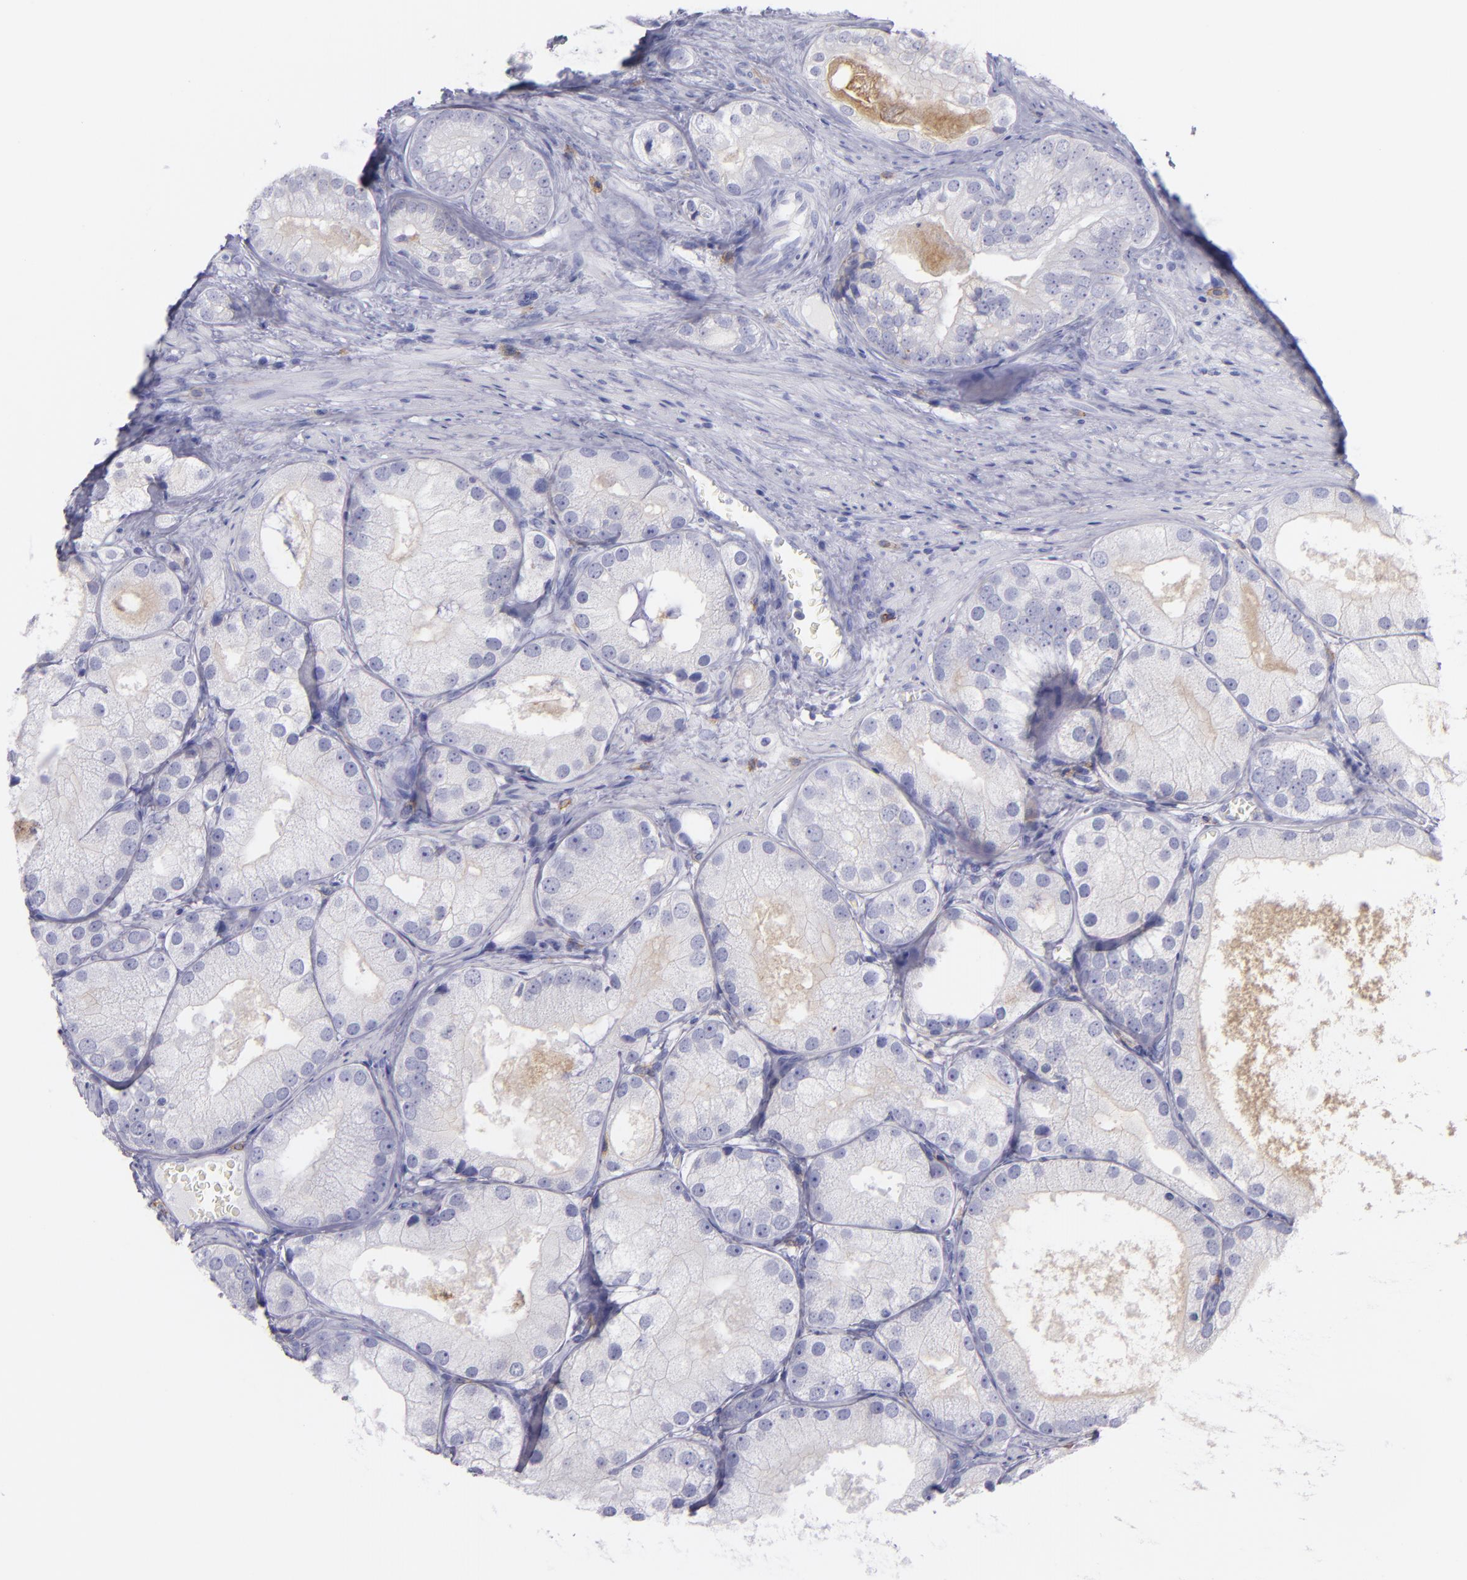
{"staining": {"intensity": "negative", "quantity": "none", "location": "none"}, "tissue": "prostate cancer", "cell_type": "Tumor cells", "image_type": "cancer", "snomed": [{"axis": "morphology", "description": "Adenocarcinoma, Low grade"}, {"axis": "topography", "description": "Prostate"}], "caption": "There is no significant expression in tumor cells of prostate cancer.", "gene": "CD82", "patient": {"sex": "male", "age": 69}}